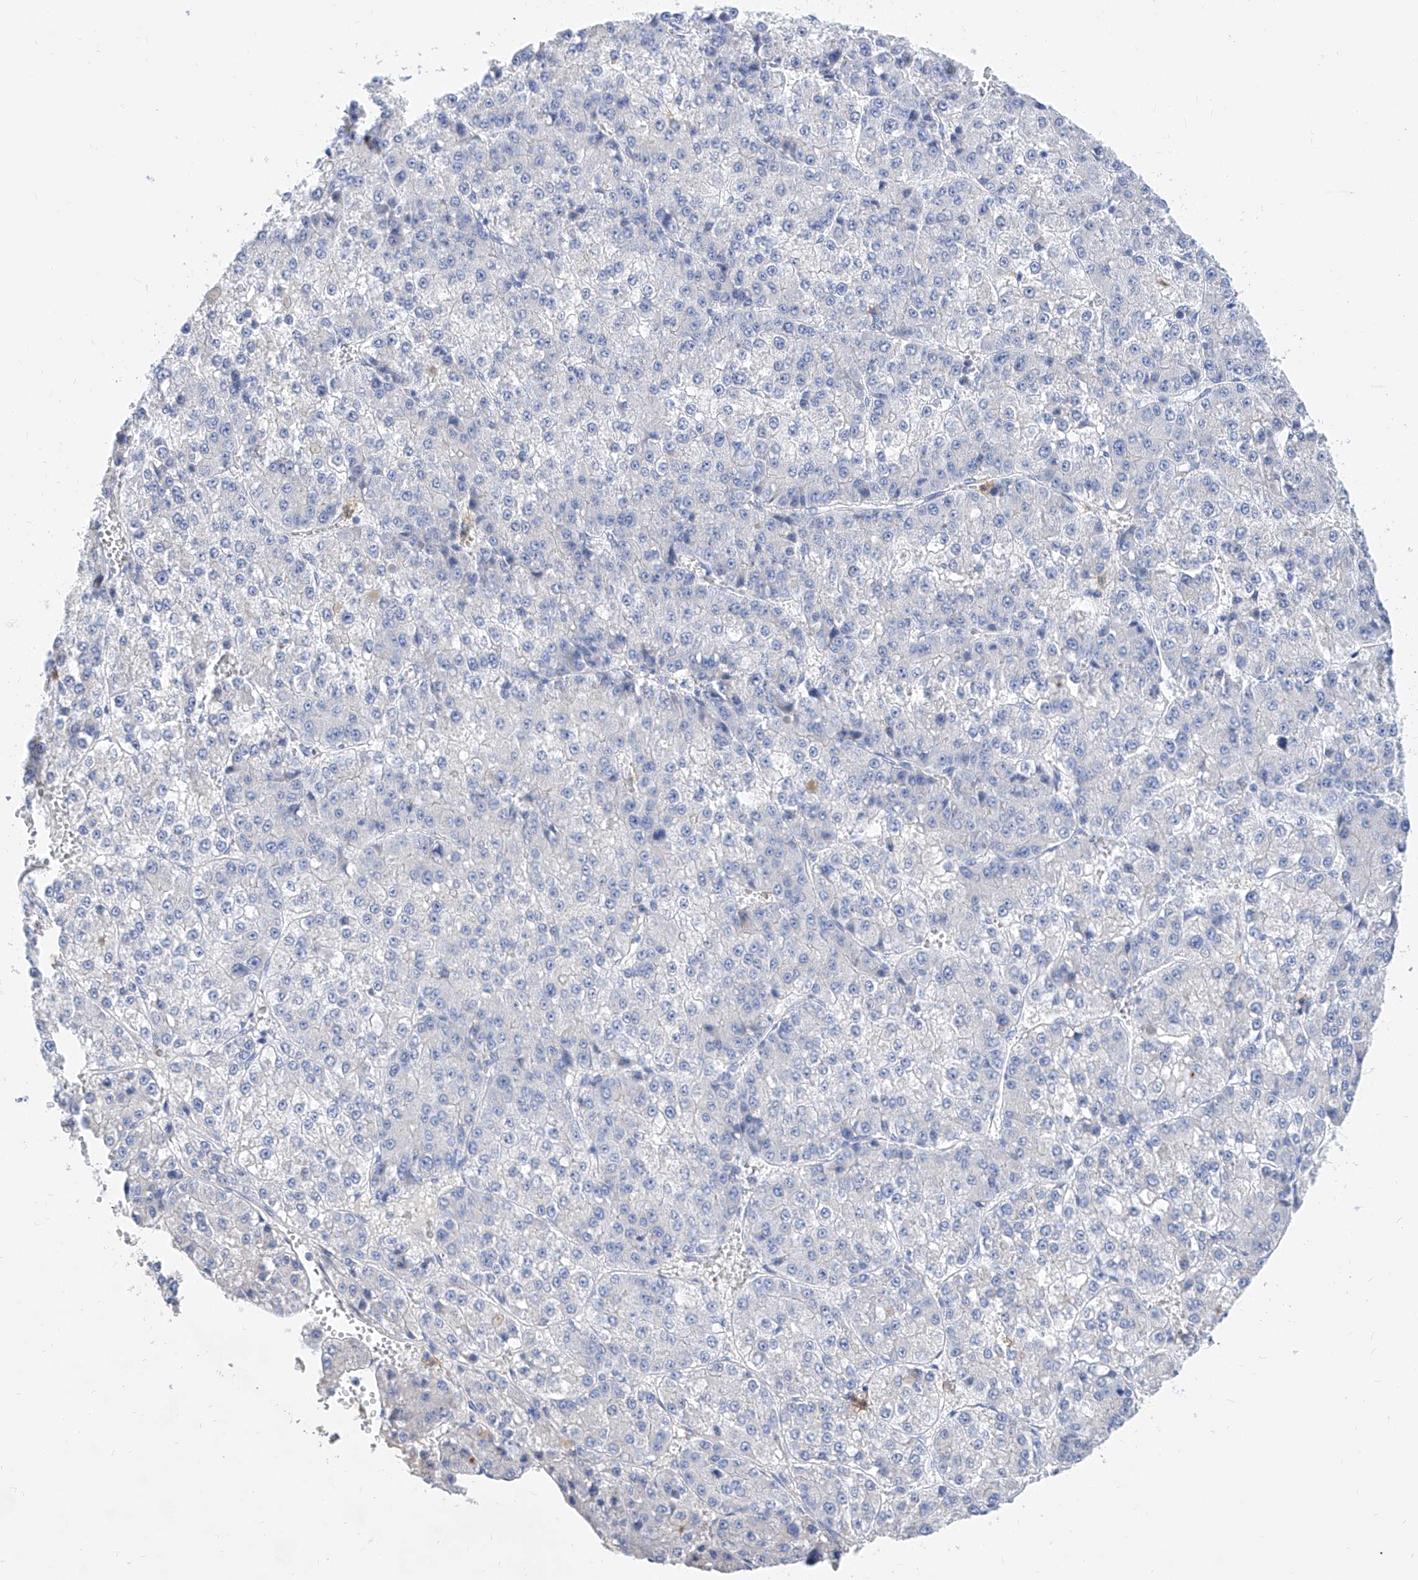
{"staining": {"intensity": "negative", "quantity": "none", "location": "none"}, "tissue": "liver cancer", "cell_type": "Tumor cells", "image_type": "cancer", "snomed": [{"axis": "morphology", "description": "Carcinoma, Hepatocellular, NOS"}, {"axis": "topography", "description": "Liver"}], "caption": "A high-resolution micrograph shows immunohistochemistry staining of liver cancer (hepatocellular carcinoma), which shows no significant positivity in tumor cells. The staining was performed using DAB (3,3'-diaminobenzidine) to visualize the protein expression in brown, while the nuclei were stained in blue with hematoxylin (Magnification: 20x).", "gene": "SLC25A29", "patient": {"sex": "female", "age": 73}}